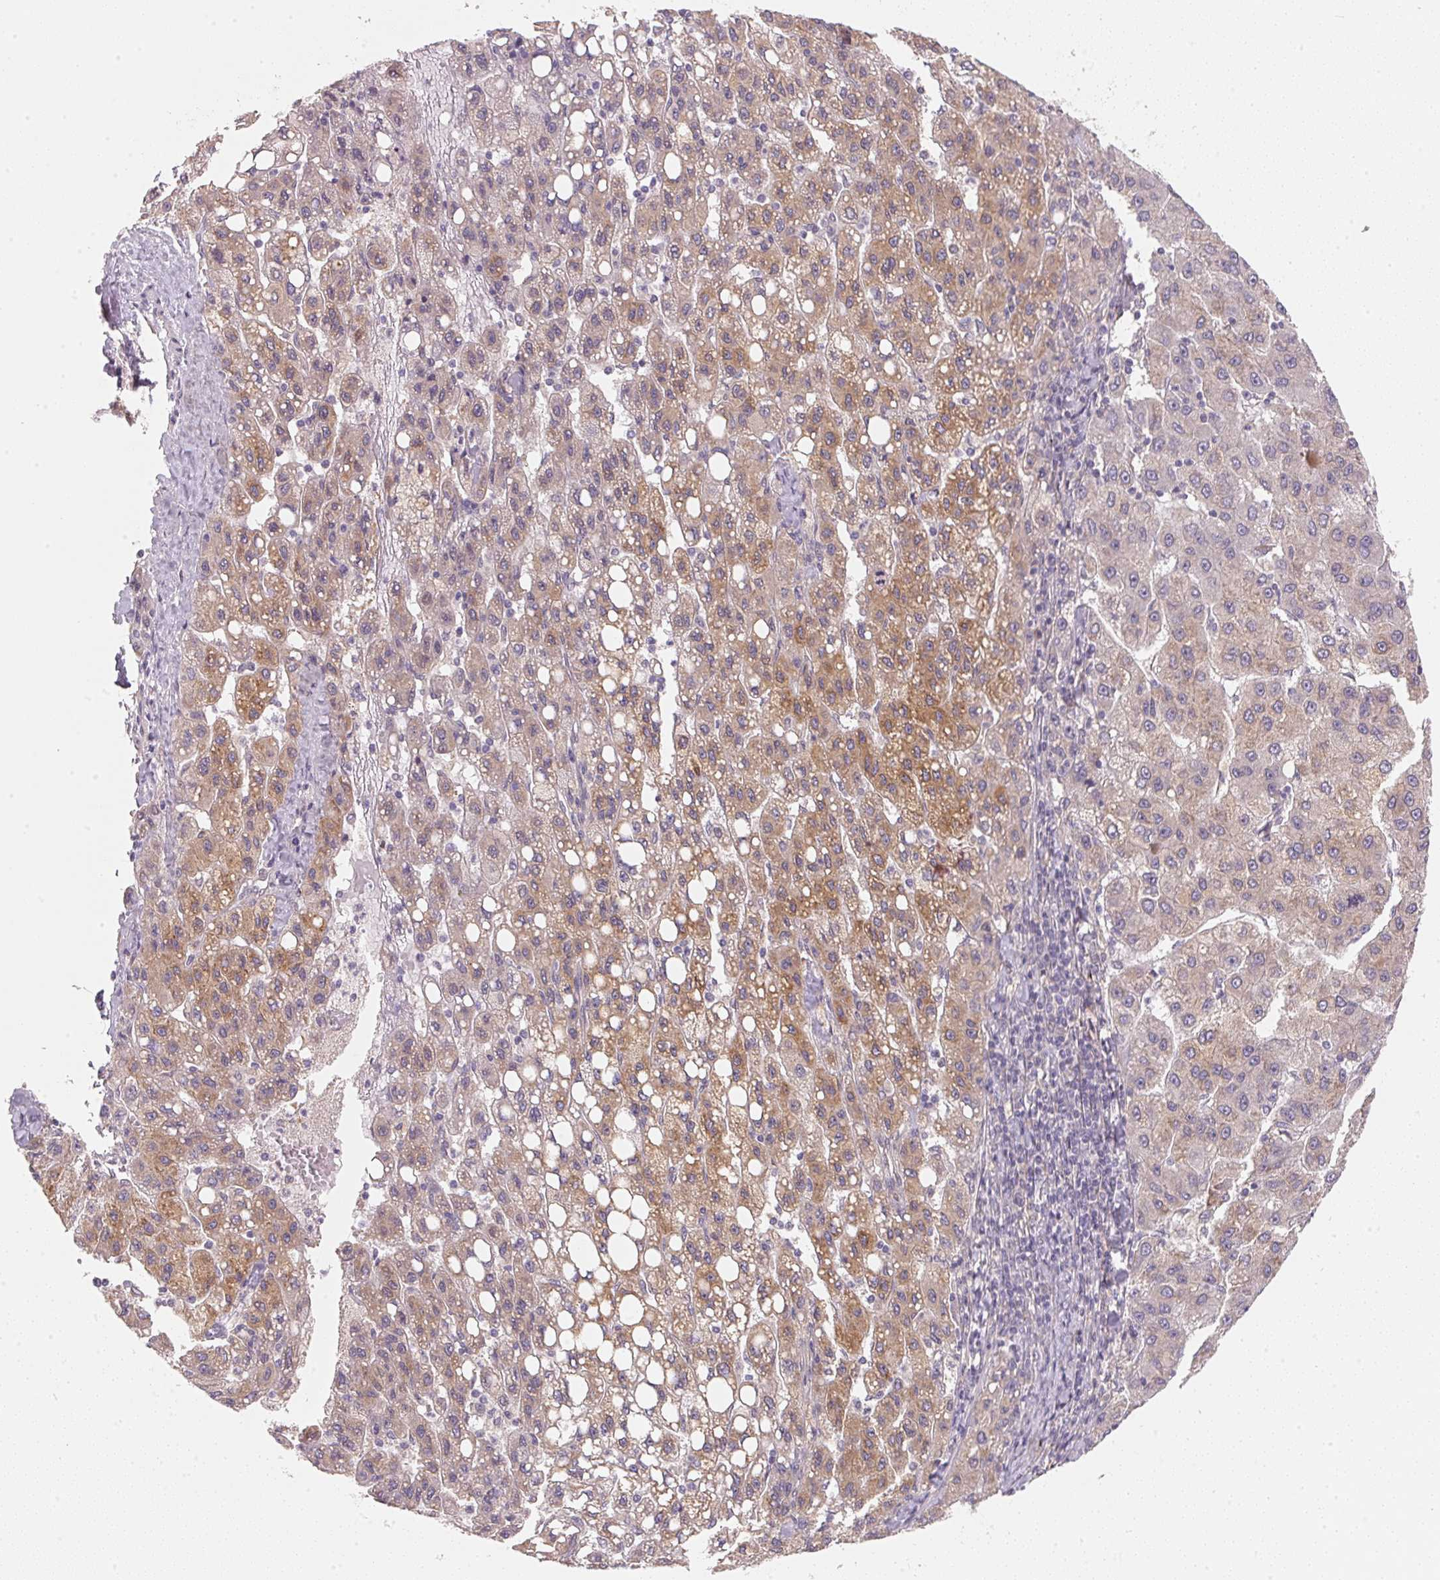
{"staining": {"intensity": "moderate", "quantity": "25%-75%", "location": "cytoplasmic/membranous"}, "tissue": "liver cancer", "cell_type": "Tumor cells", "image_type": "cancer", "snomed": [{"axis": "morphology", "description": "Carcinoma, Hepatocellular, NOS"}, {"axis": "topography", "description": "Liver"}], "caption": "The image displays staining of liver cancer, revealing moderate cytoplasmic/membranous protein expression (brown color) within tumor cells. The staining was performed using DAB, with brown indicating positive protein expression. Nuclei are stained blue with hematoxylin.", "gene": "EI24", "patient": {"sex": "female", "age": 82}}